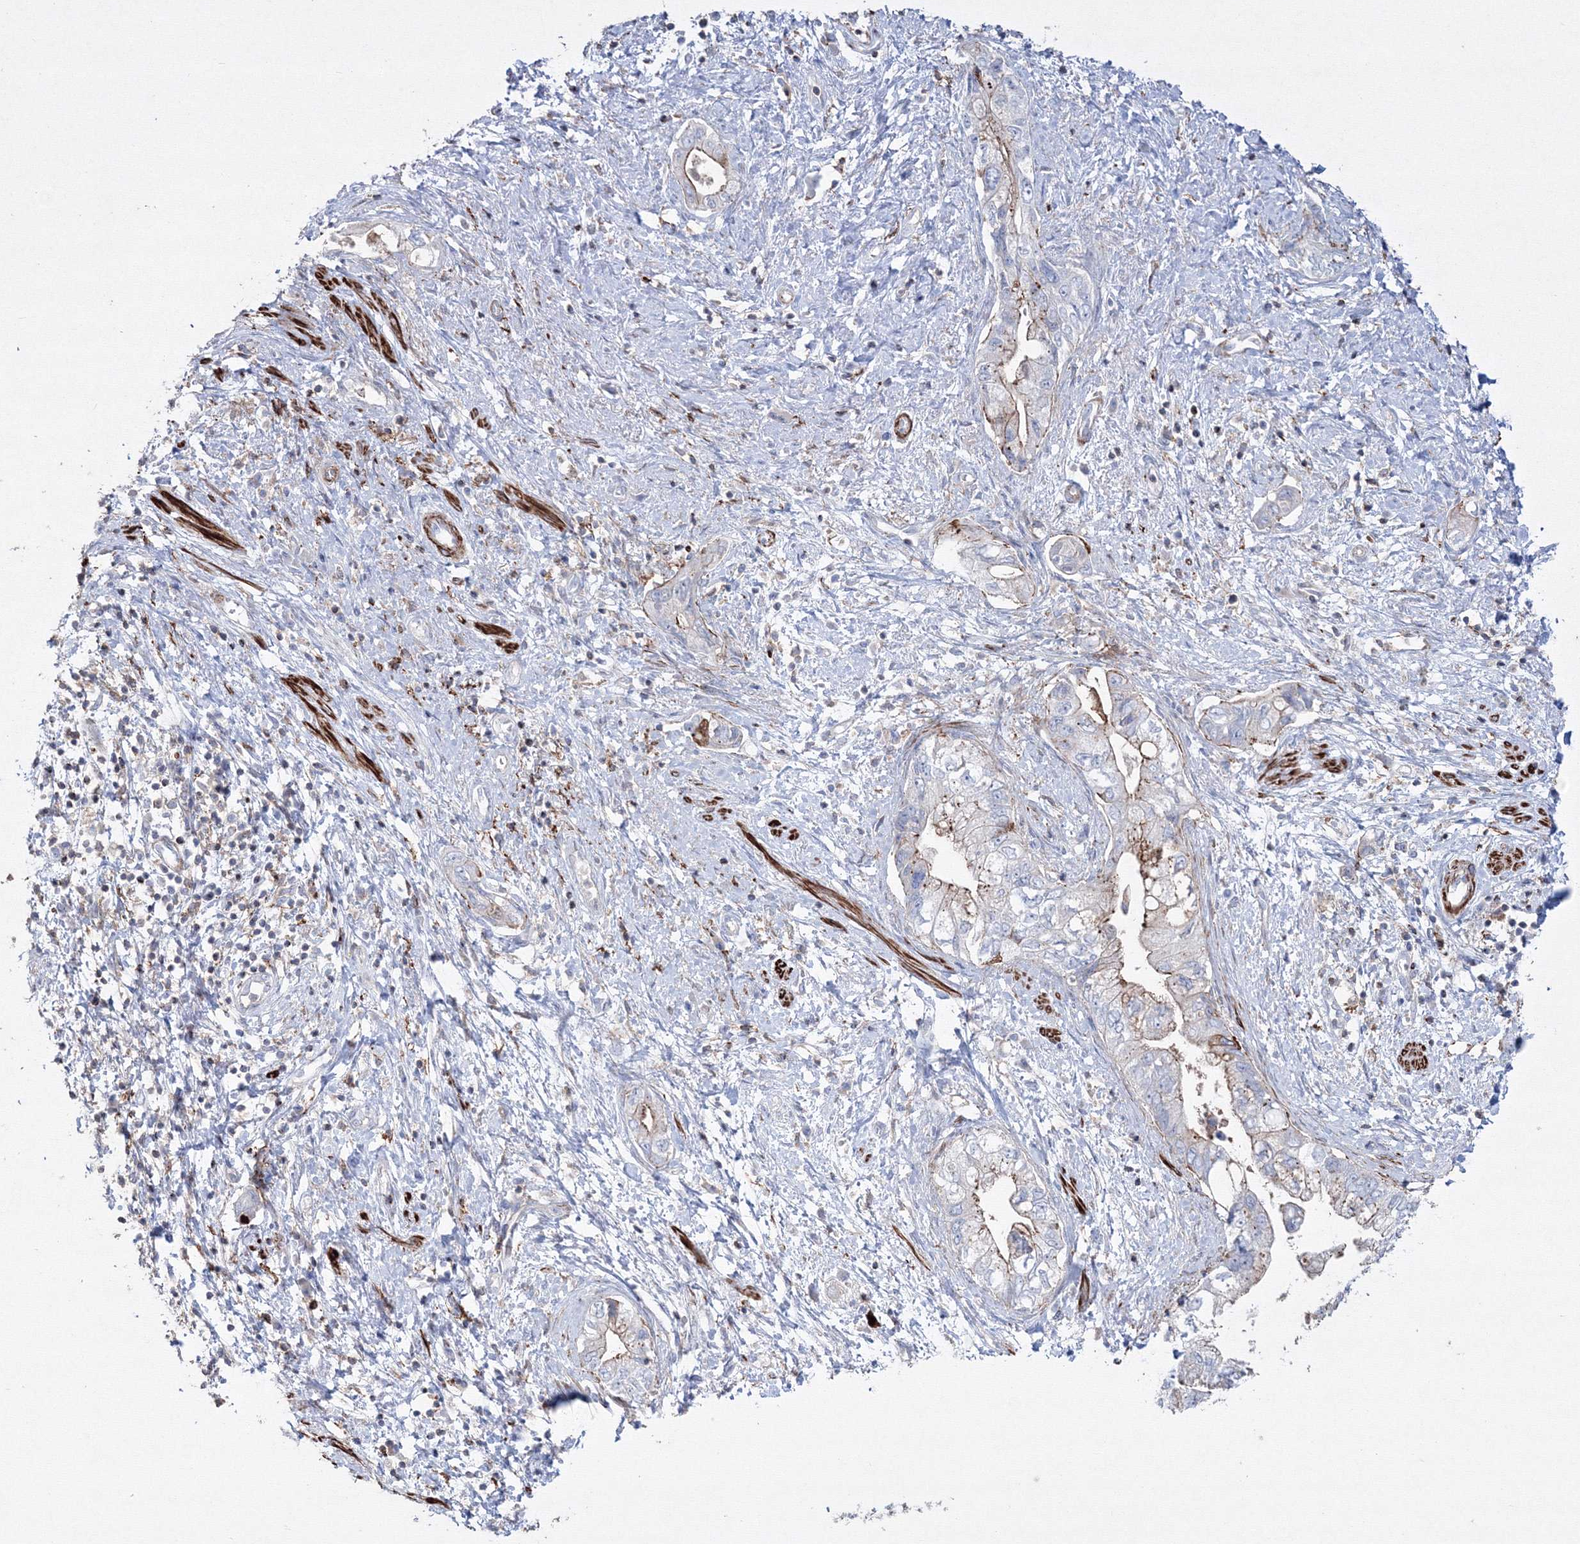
{"staining": {"intensity": "moderate", "quantity": "<25%", "location": "cytoplasmic/membranous"}, "tissue": "pancreatic cancer", "cell_type": "Tumor cells", "image_type": "cancer", "snomed": [{"axis": "morphology", "description": "Adenocarcinoma, NOS"}, {"axis": "topography", "description": "Pancreas"}], "caption": "Immunohistochemistry histopathology image of neoplastic tissue: human pancreatic cancer (adenocarcinoma) stained using immunohistochemistry (IHC) demonstrates low levels of moderate protein expression localized specifically in the cytoplasmic/membranous of tumor cells, appearing as a cytoplasmic/membranous brown color.", "gene": "GPR82", "patient": {"sex": "female", "age": 73}}